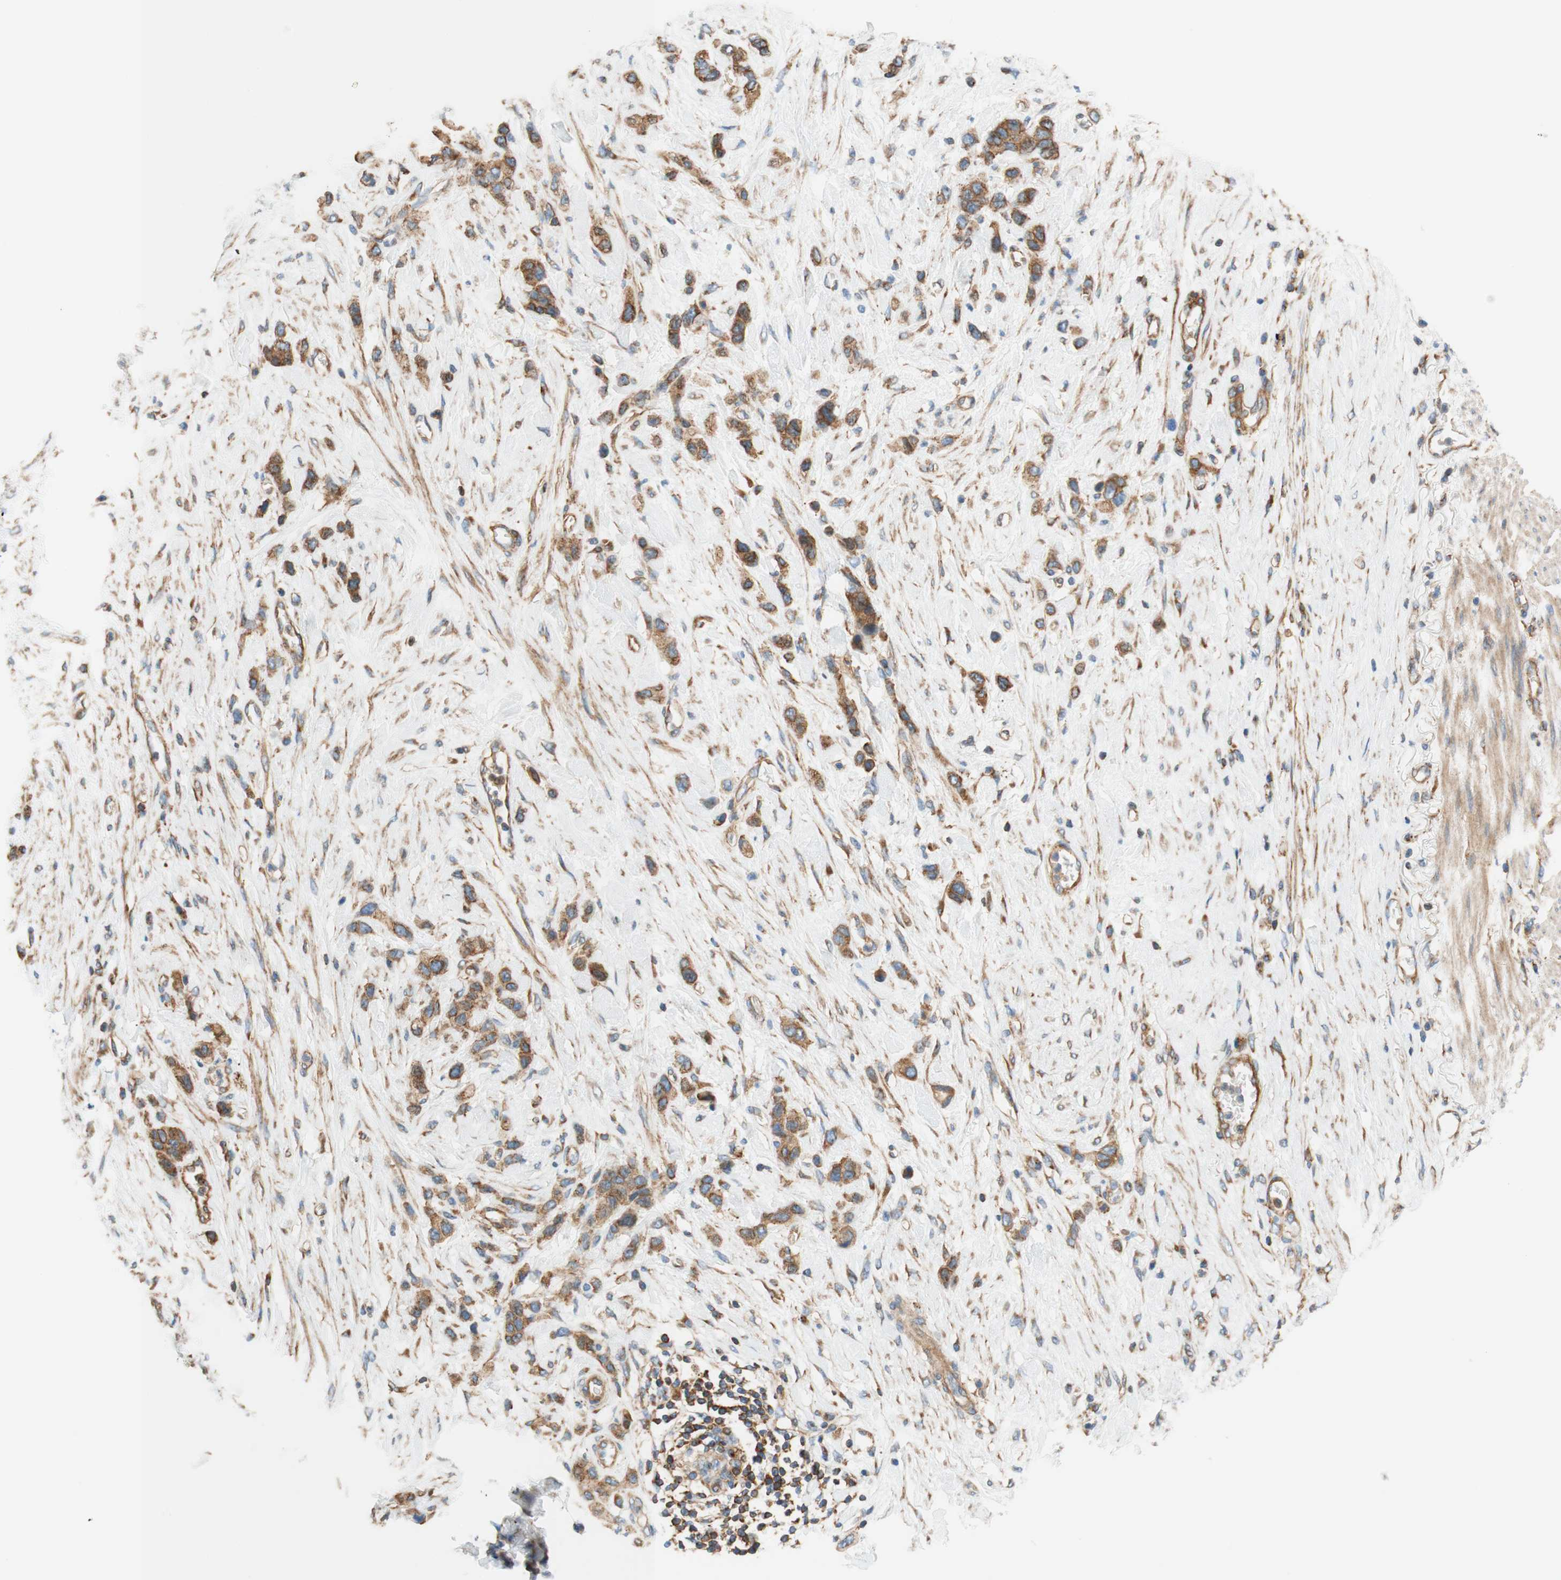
{"staining": {"intensity": "strong", "quantity": ">75%", "location": "cytoplasmic/membranous"}, "tissue": "stomach cancer", "cell_type": "Tumor cells", "image_type": "cancer", "snomed": [{"axis": "morphology", "description": "Adenocarcinoma, NOS"}, {"axis": "morphology", "description": "Adenocarcinoma, High grade"}, {"axis": "topography", "description": "Stomach, upper"}, {"axis": "topography", "description": "Stomach, lower"}], "caption": "Protein staining by IHC exhibits strong cytoplasmic/membranous staining in approximately >75% of tumor cells in stomach cancer.", "gene": "VPS26A", "patient": {"sex": "female", "age": 65}}